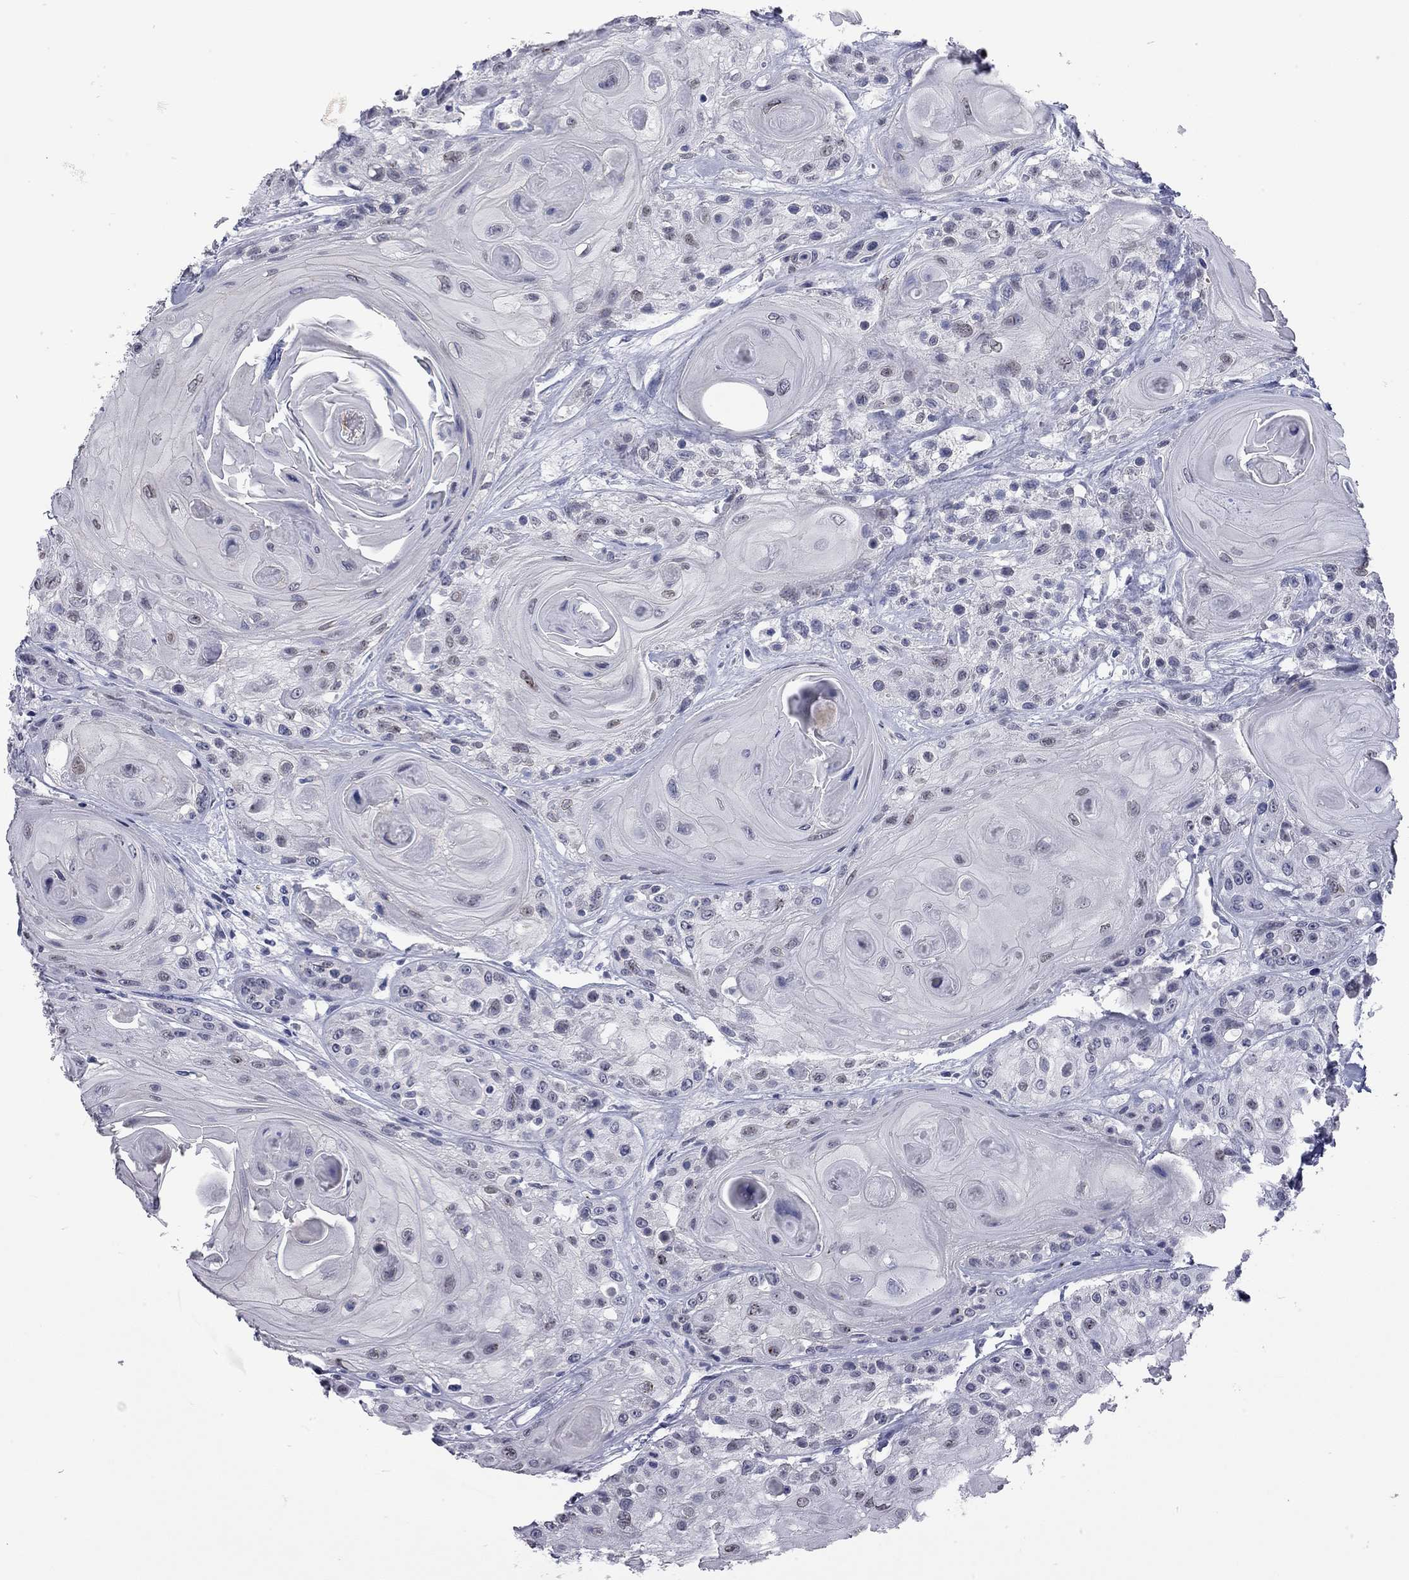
{"staining": {"intensity": "negative", "quantity": "none", "location": "none"}, "tissue": "head and neck cancer", "cell_type": "Tumor cells", "image_type": "cancer", "snomed": [{"axis": "morphology", "description": "Squamous cell carcinoma, NOS"}, {"axis": "topography", "description": "Head-Neck"}], "caption": "The histopathology image displays no staining of tumor cells in head and neck cancer (squamous cell carcinoma).", "gene": "AK8", "patient": {"sex": "female", "age": 59}}